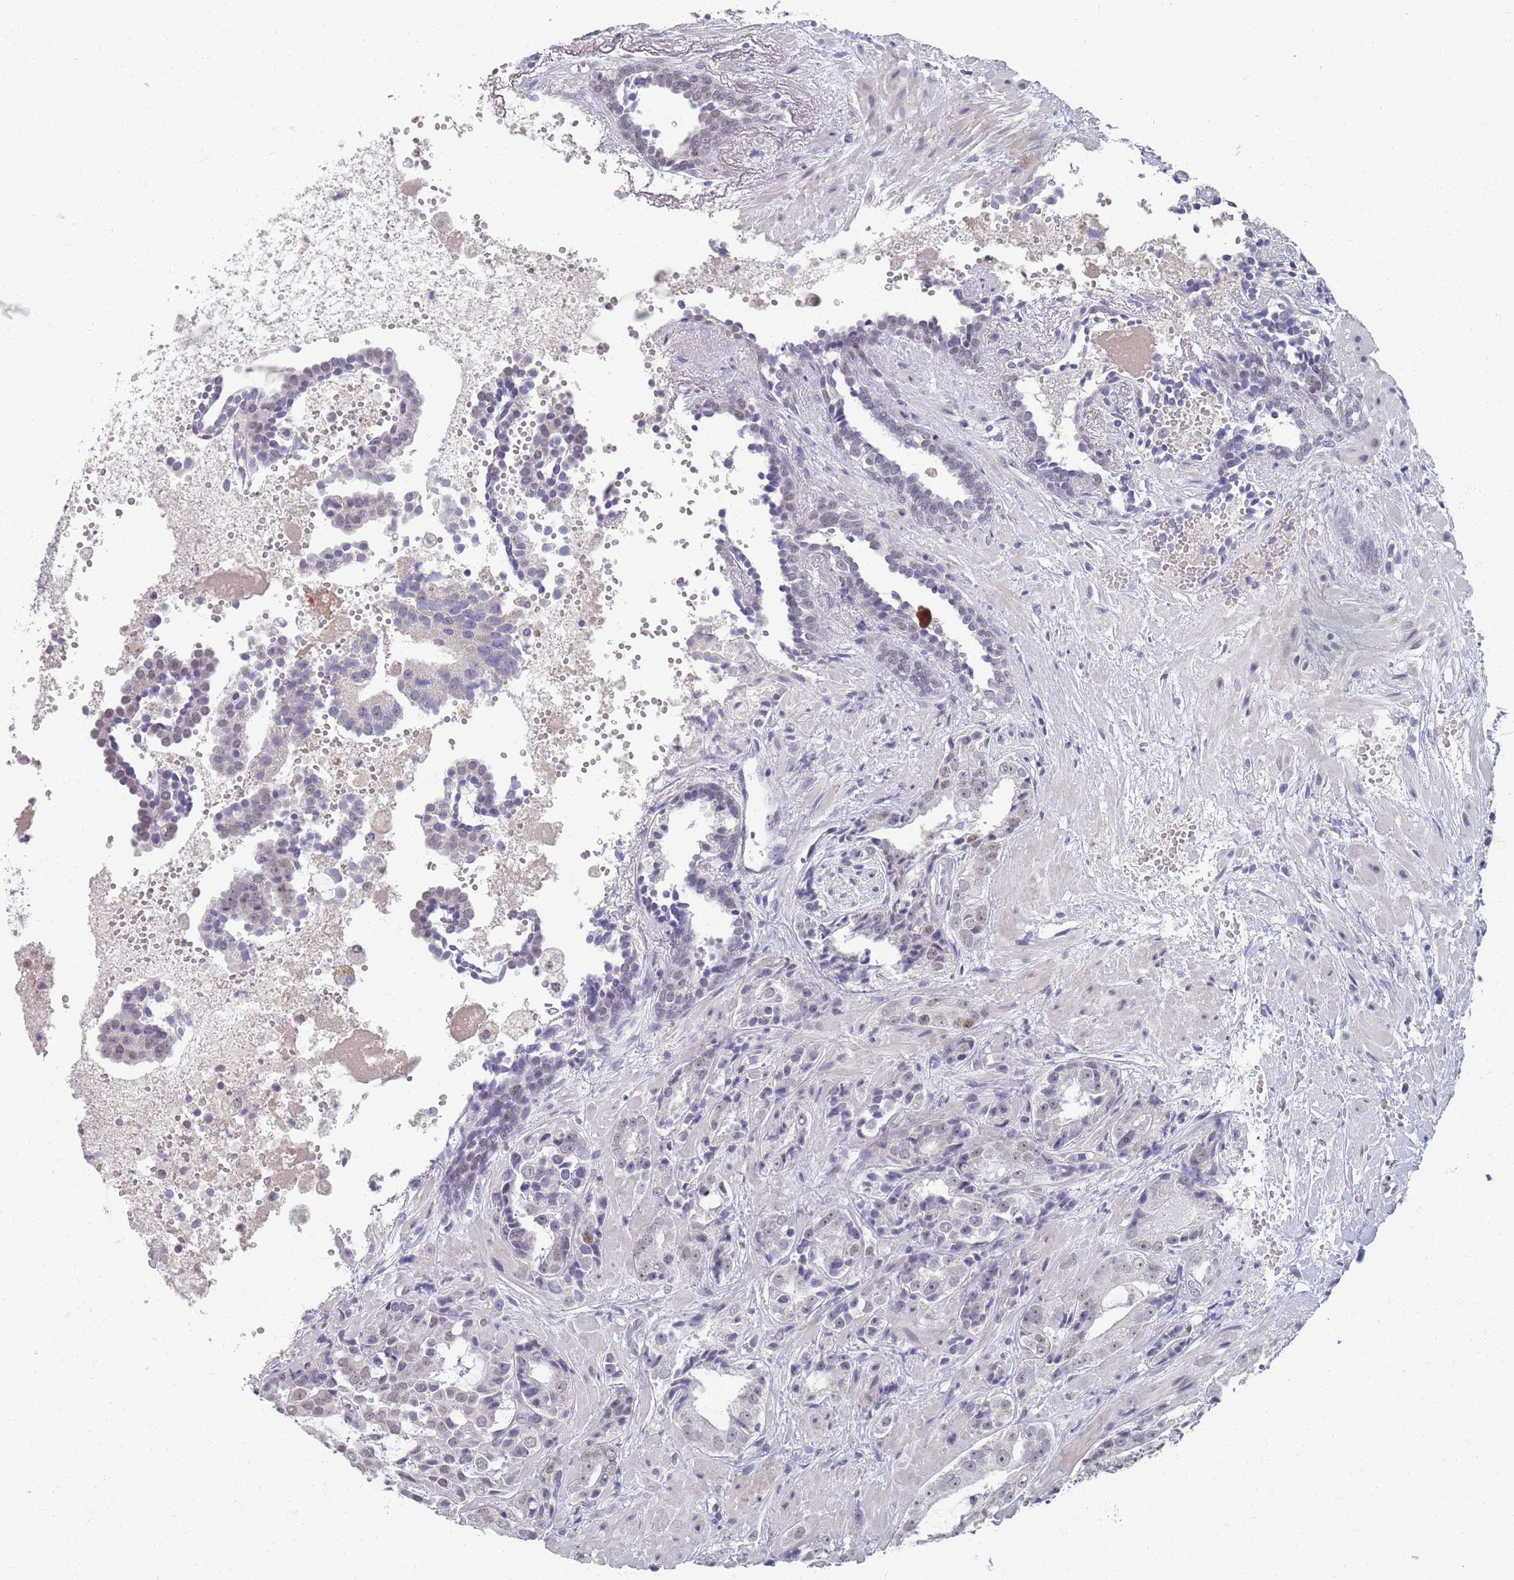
{"staining": {"intensity": "negative", "quantity": "none", "location": "none"}, "tissue": "prostate cancer", "cell_type": "Tumor cells", "image_type": "cancer", "snomed": [{"axis": "morphology", "description": "Adenocarcinoma, High grade"}, {"axis": "topography", "description": "Prostate"}], "caption": "High magnification brightfield microscopy of prostate cancer stained with DAB (3,3'-diaminobenzidine) (brown) and counterstained with hematoxylin (blue): tumor cells show no significant expression. (Stains: DAB (3,3'-diaminobenzidine) IHC with hematoxylin counter stain, Microscopy: brightfield microscopy at high magnification).", "gene": "SAMD1", "patient": {"sex": "male", "age": 71}}